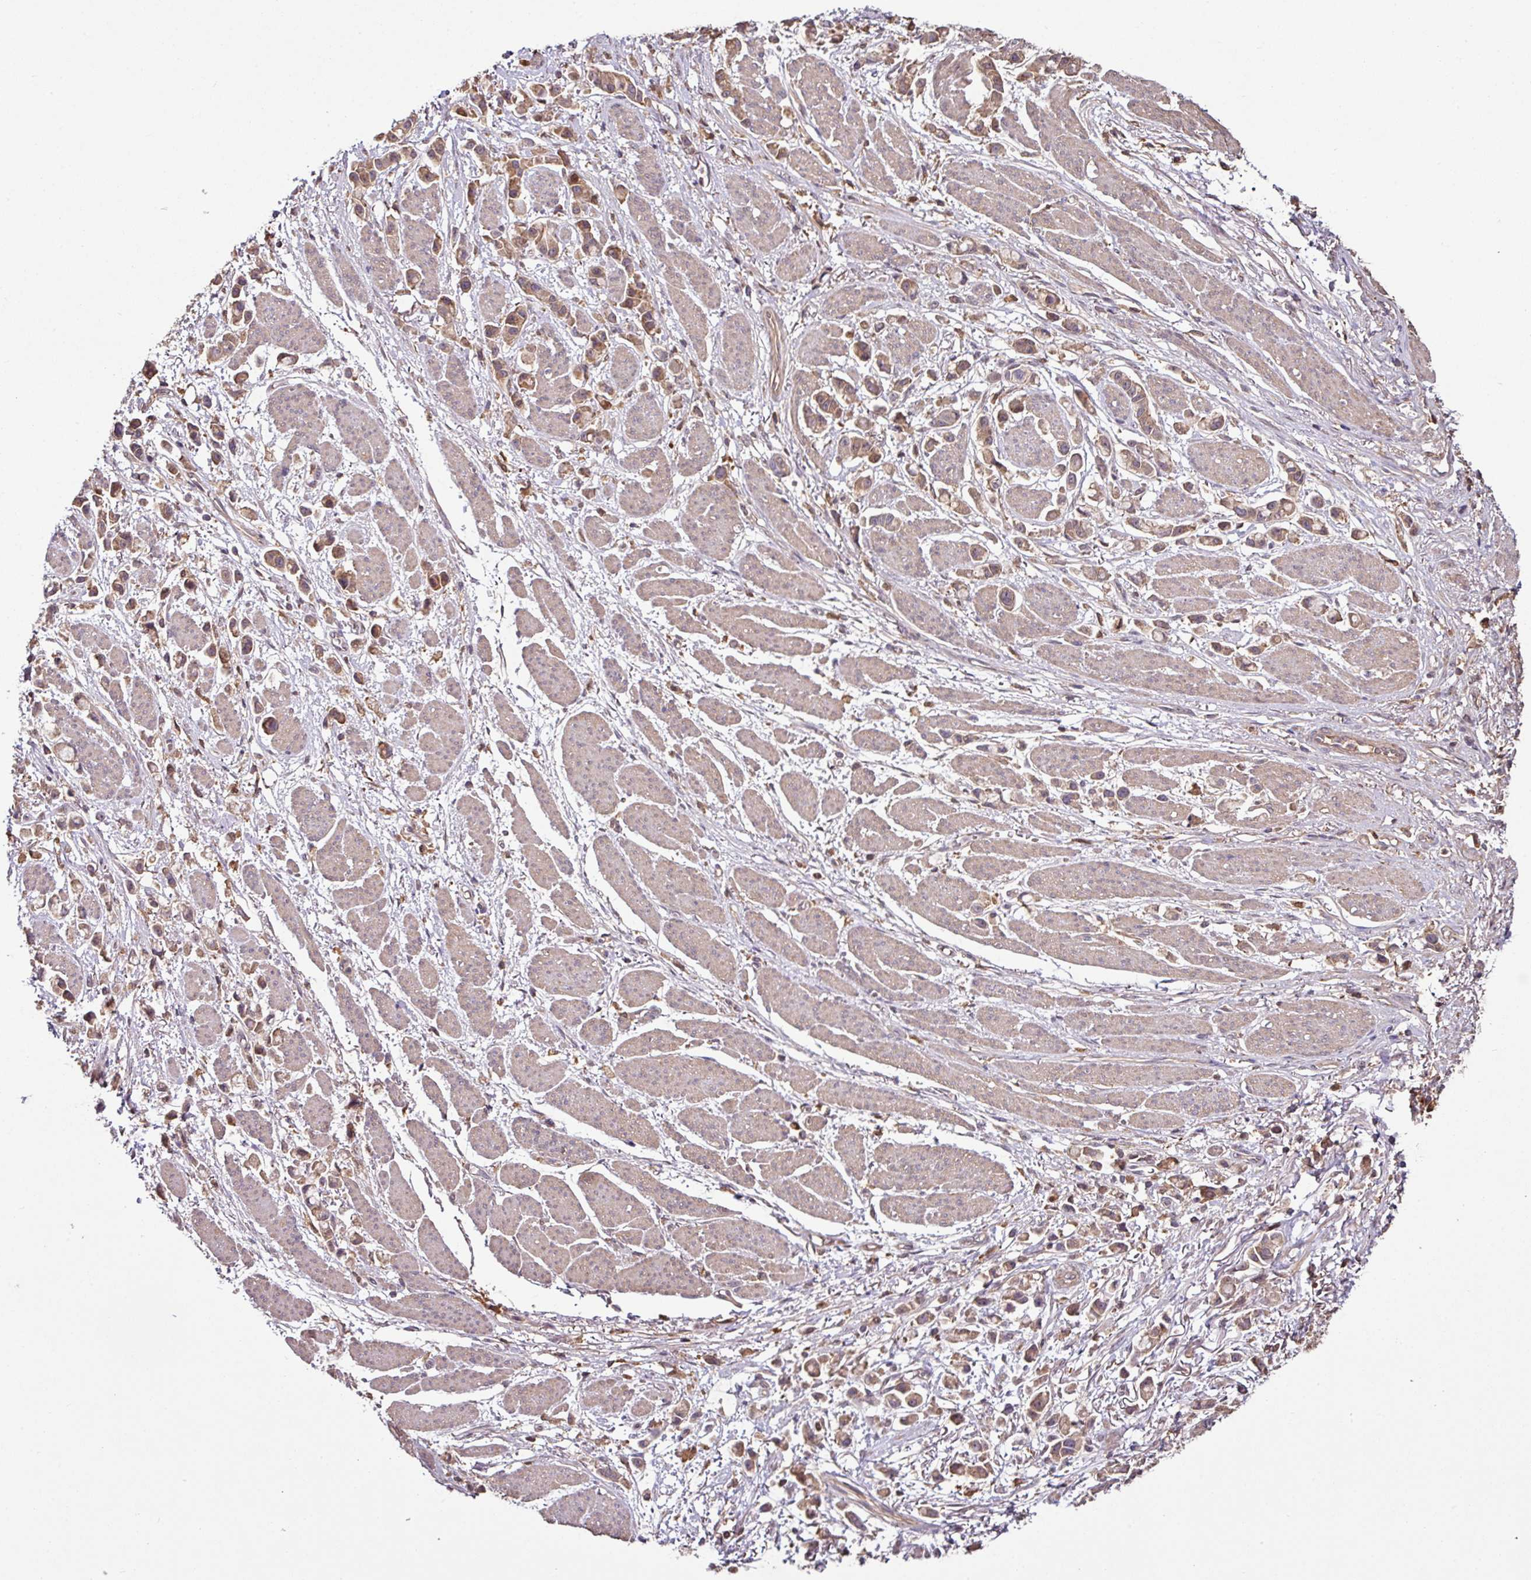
{"staining": {"intensity": "moderate", "quantity": ">75%", "location": "cytoplasmic/membranous"}, "tissue": "stomach cancer", "cell_type": "Tumor cells", "image_type": "cancer", "snomed": [{"axis": "morphology", "description": "Adenocarcinoma, NOS"}, {"axis": "topography", "description": "Stomach"}], "caption": "Adenocarcinoma (stomach) stained for a protein reveals moderate cytoplasmic/membranous positivity in tumor cells.", "gene": "GNPDA1", "patient": {"sex": "female", "age": 81}}